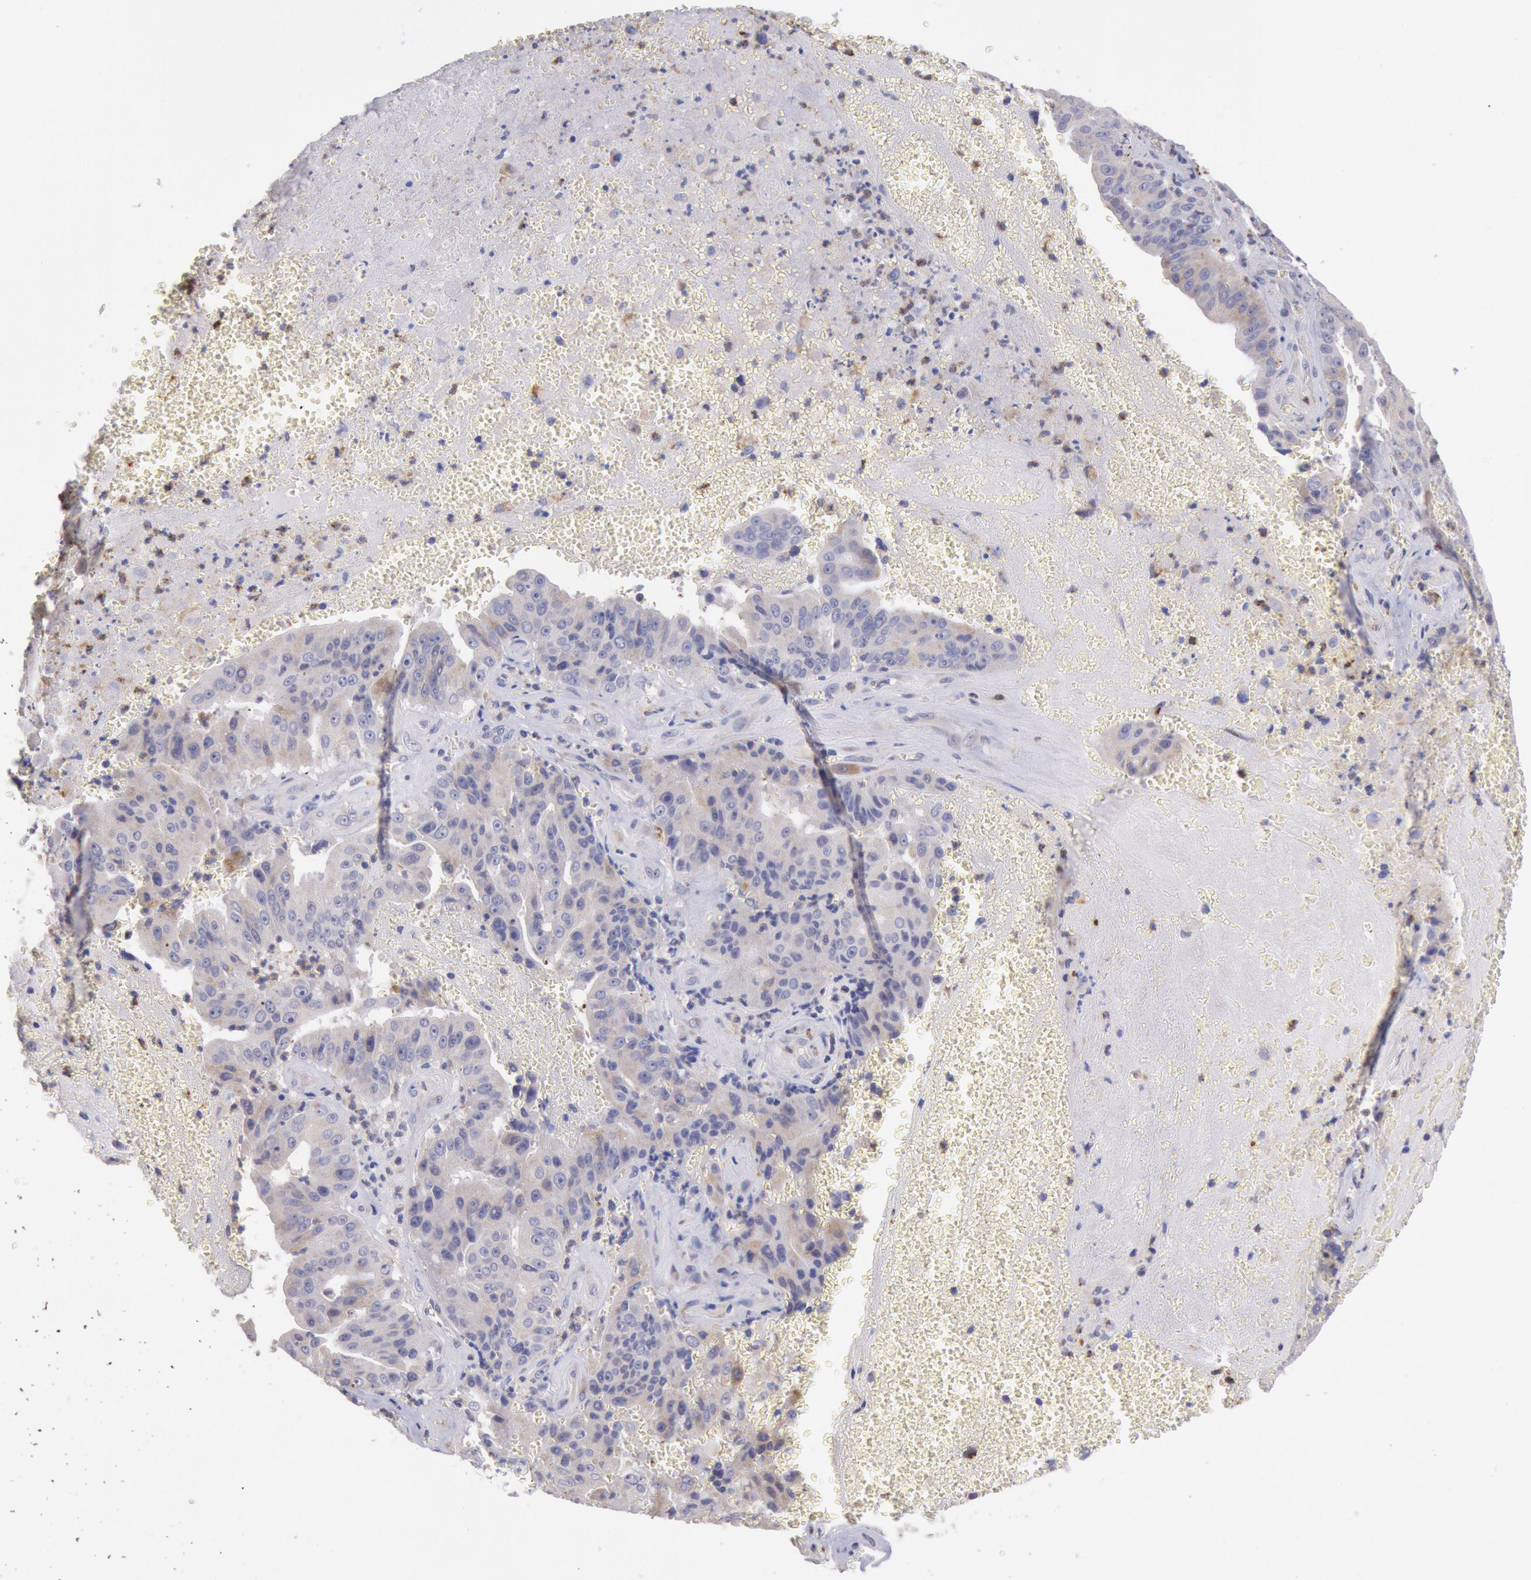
{"staining": {"intensity": "weak", "quantity": "25%-75%", "location": "cytoplasmic/membranous"}, "tissue": "liver cancer", "cell_type": "Tumor cells", "image_type": "cancer", "snomed": [{"axis": "morphology", "description": "Cholangiocarcinoma"}, {"axis": "topography", "description": "Liver"}], "caption": "Approximately 25%-75% of tumor cells in human liver cancer (cholangiocarcinoma) reveal weak cytoplasmic/membranous protein staining as visualized by brown immunohistochemical staining.", "gene": "GAL3ST1", "patient": {"sex": "female", "age": 79}}